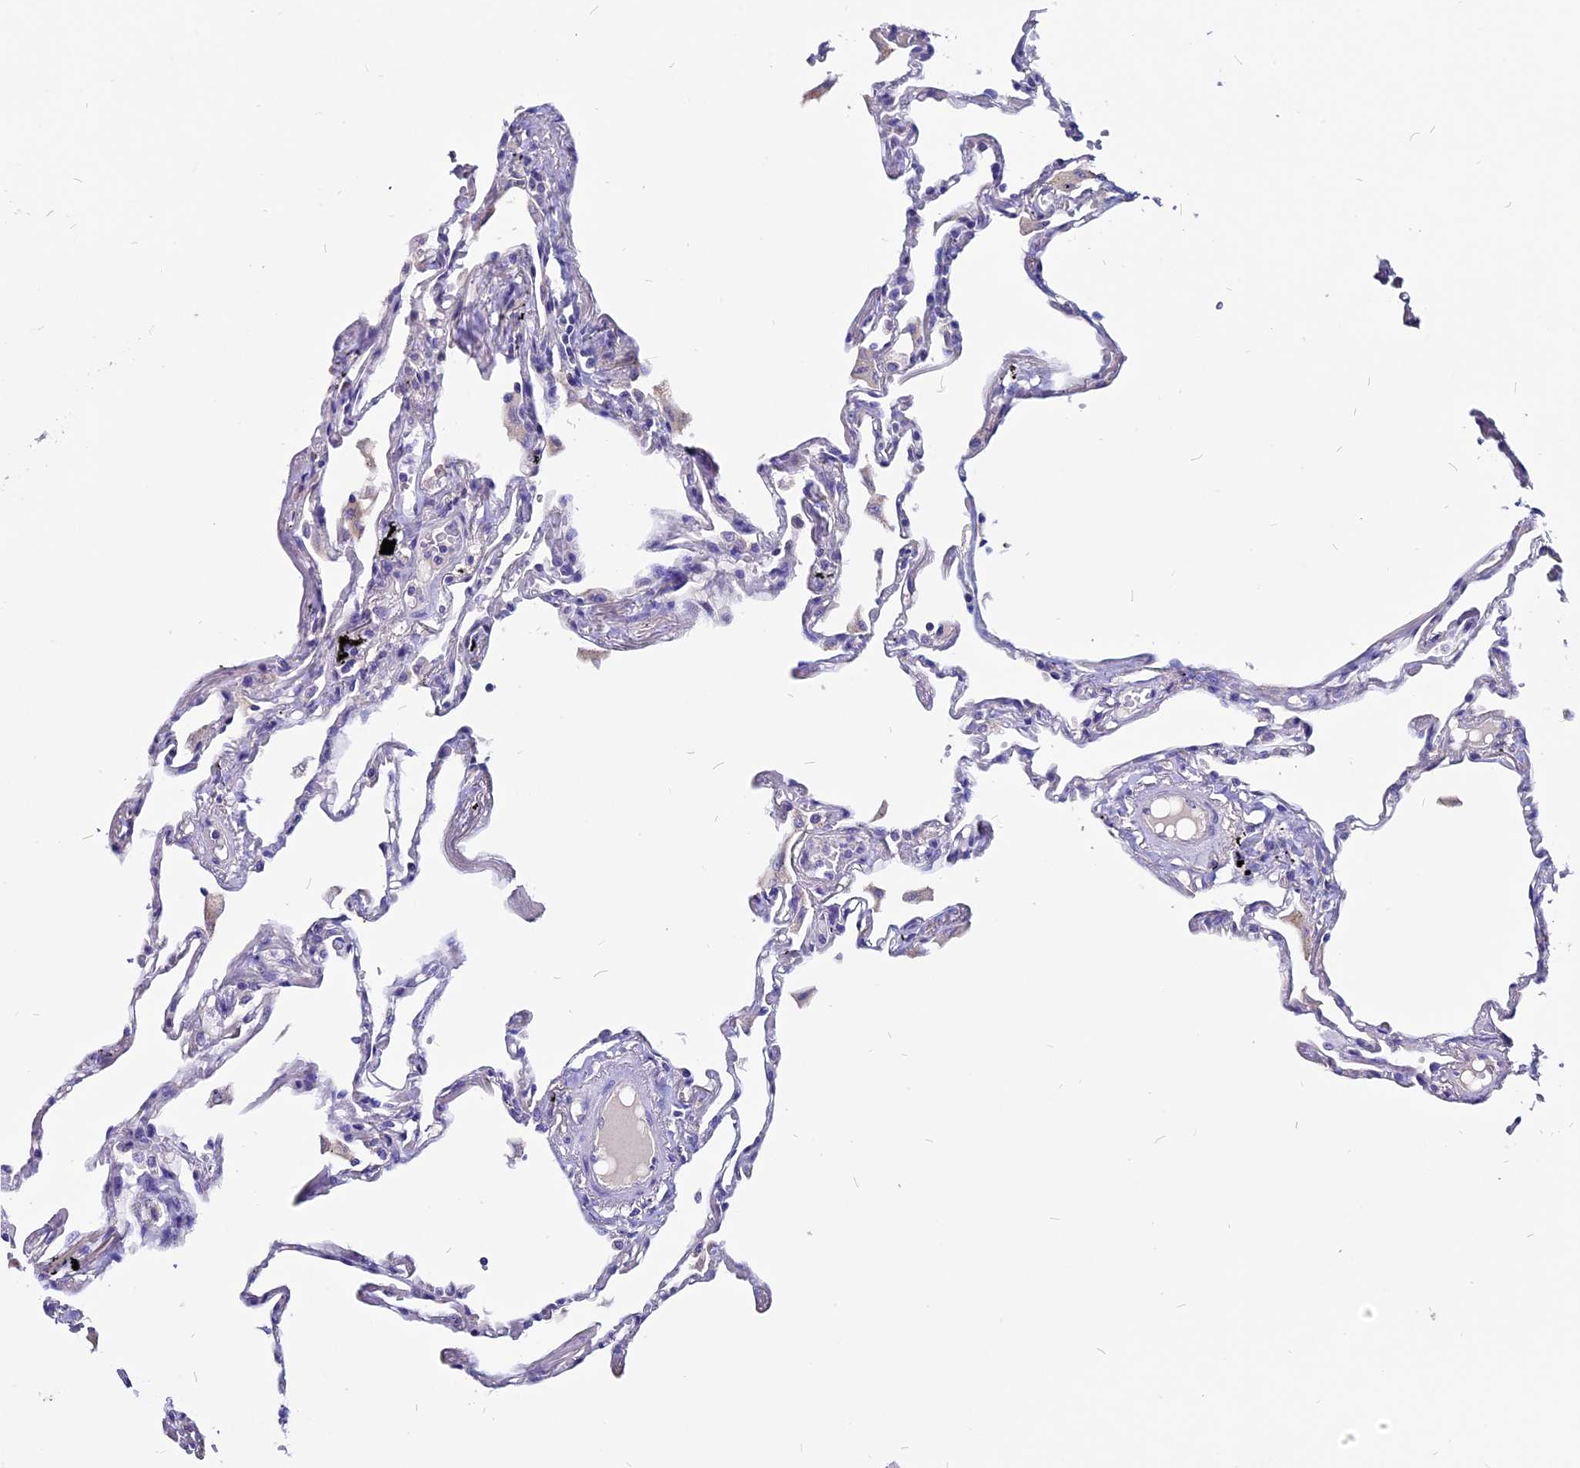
{"staining": {"intensity": "negative", "quantity": "none", "location": "none"}, "tissue": "lung", "cell_type": "Alveolar cells", "image_type": "normal", "snomed": [{"axis": "morphology", "description": "Normal tissue, NOS"}, {"axis": "topography", "description": "Lung"}], "caption": "This is a photomicrograph of IHC staining of unremarkable lung, which shows no expression in alveolar cells. (DAB (3,3'-diaminobenzidine) immunohistochemistry (IHC) with hematoxylin counter stain).", "gene": "CCBE1", "patient": {"sex": "female", "age": 67}}